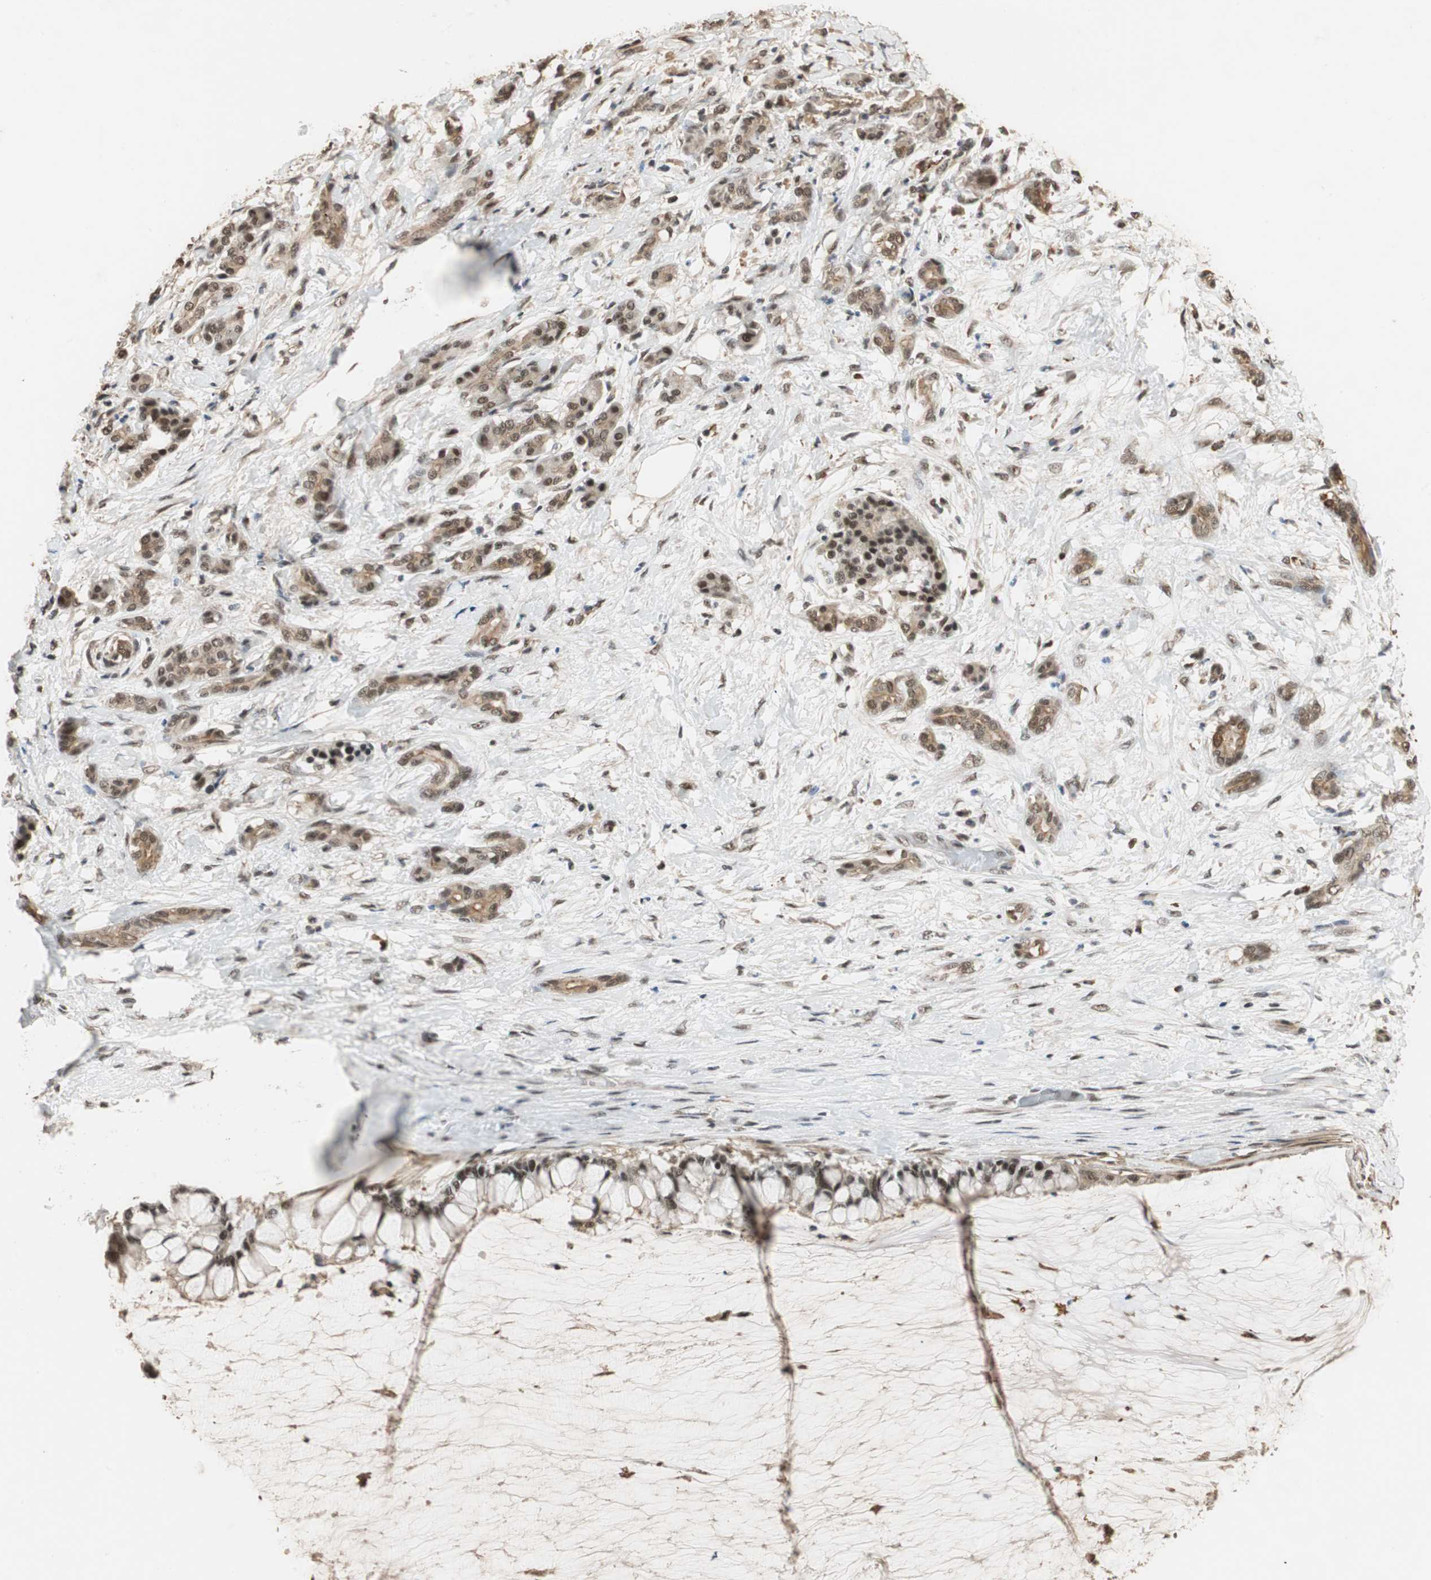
{"staining": {"intensity": "moderate", "quantity": ">75%", "location": "cytoplasmic/membranous,nuclear"}, "tissue": "pancreatic cancer", "cell_type": "Tumor cells", "image_type": "cancer", "snomed": [{"axis": "morphology", "description": "Adenocarcinoma, NOS"}, {"axis": "topography", "description": "Pancreas"}], "caption": "Human pancreatic cancer stained with a protein marker exhibits moderate staining in tumor cells.", "gene": "CDC5L", "patient": {"sex": "male", "age": 41}}